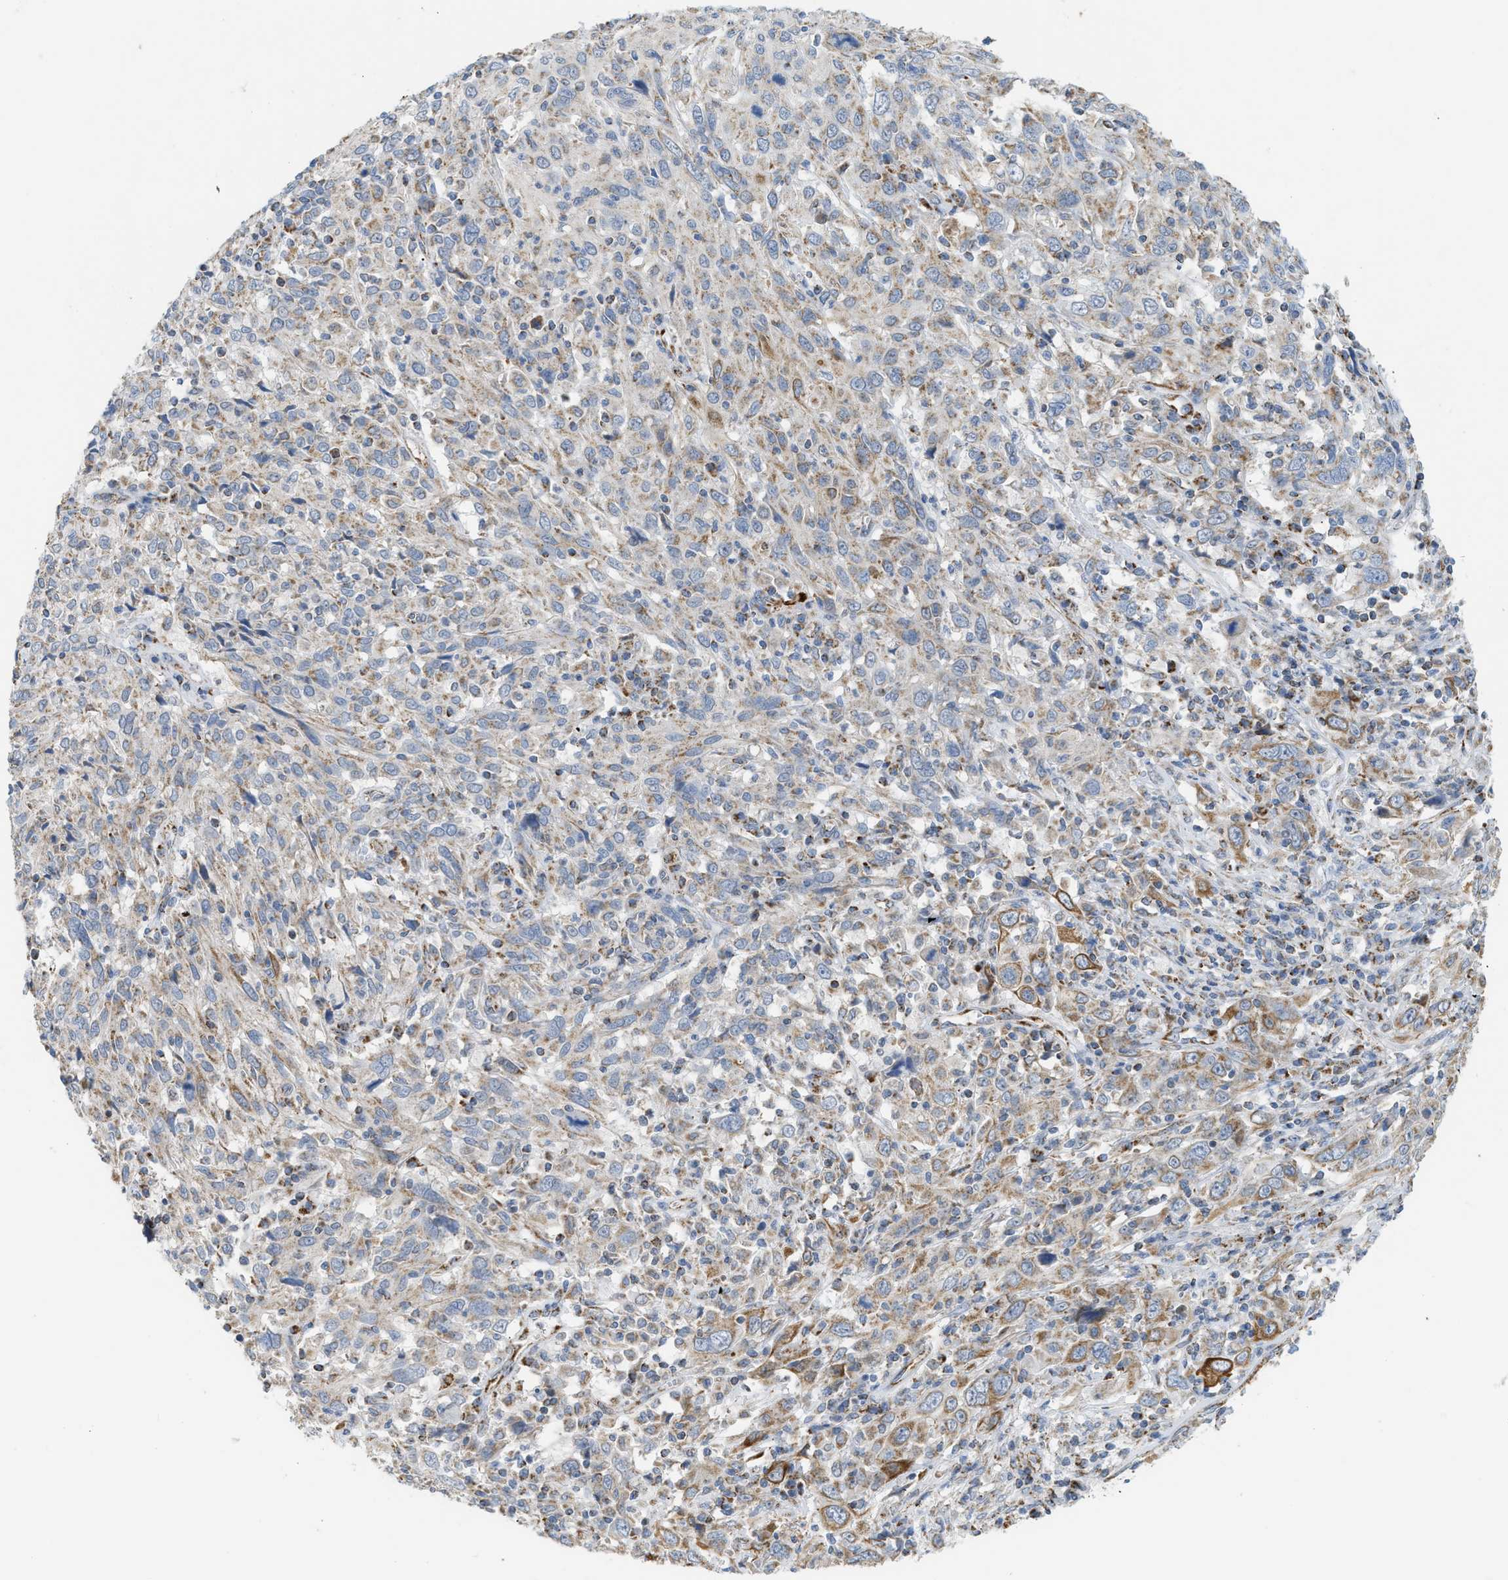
{"staining": {"intensity": "moderate", "quantity": "<25%", "location": "cytoplasmic/membranous"}, "tissue": "cervical cancer", "cell_type": "Tumor cells", "image_type": "cancer", "snomed": [{"axis": "morphology", "description": "Squamous cell carcinoma, NOS"}, {"axis": "topography", "description": "Cervix"}], "caption": "Immunohistochemical staining of cervical cancer (squamous cell carcinoma) shows low levels of moderate cytoplasmic/membranous positivity in about <25% of tumor cells. The staining was performed using DAB (3,3'-diaminobenzidine), with brown indicating positive protein expression. Nuclei are stained blue with hematoxylin.", "gene": "GOT2", "patient": {"sex": "female", "age": 46}}